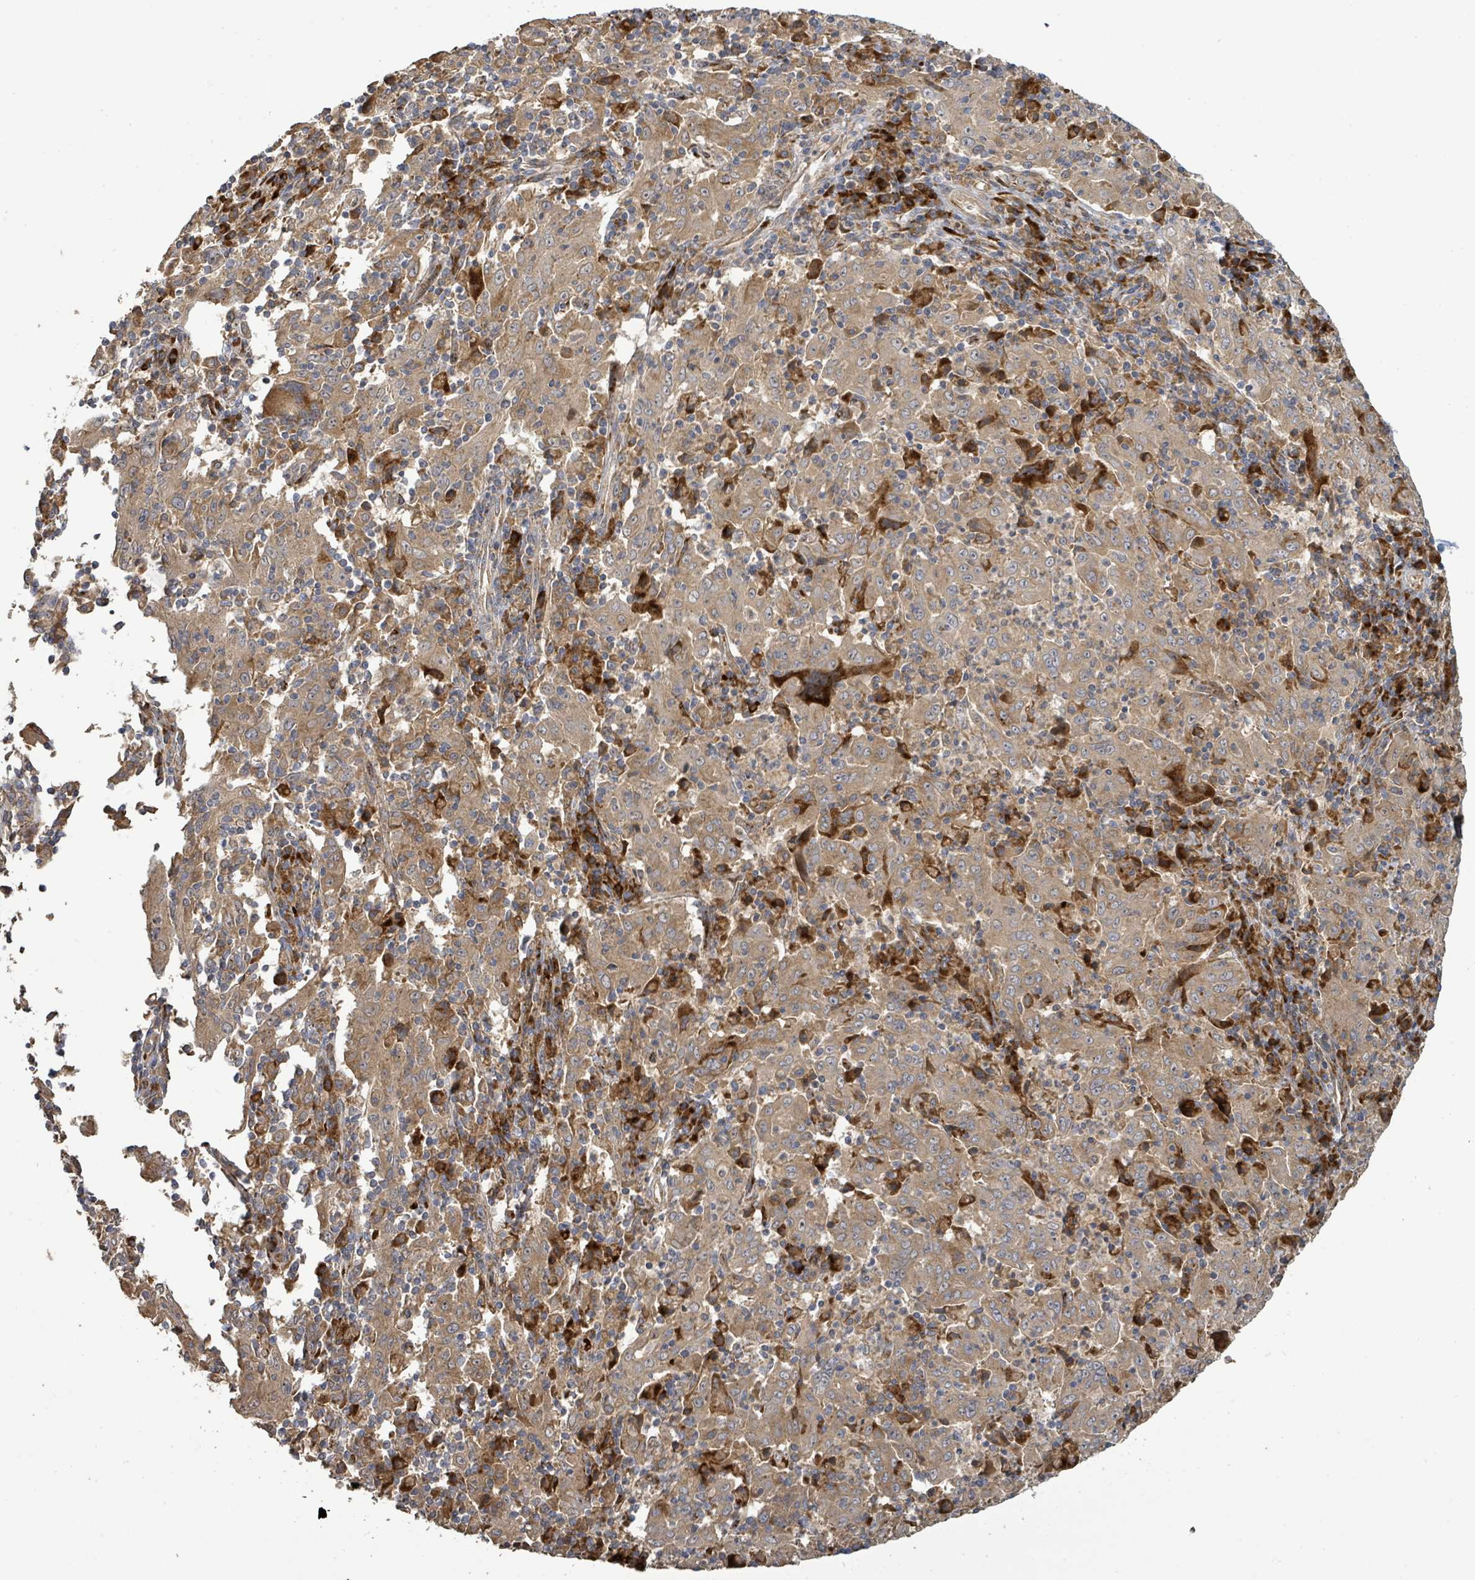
{"staining": {"intensity": "moderate", "quantity": ">75%", "location": "cytoplasmic/membranous"}, "tissue": "pancreatic cancer", "cell_type": "Tumor cells", "image_type": "cancer", "snomed": [{"axis": "morphology", "description": "Adenocarcinoma, NOS"}, {"axis": "topography", "description": "Pancreas"}], "caption": "Immunohistochemical staining of human adenocarcinoma (pancreatic) reveals moderate cytoplasmic/membranous protein positivity in about >75% of tumor cells.", "gene": "STARD4", "patient": {"sex": "male", "age": 63}}